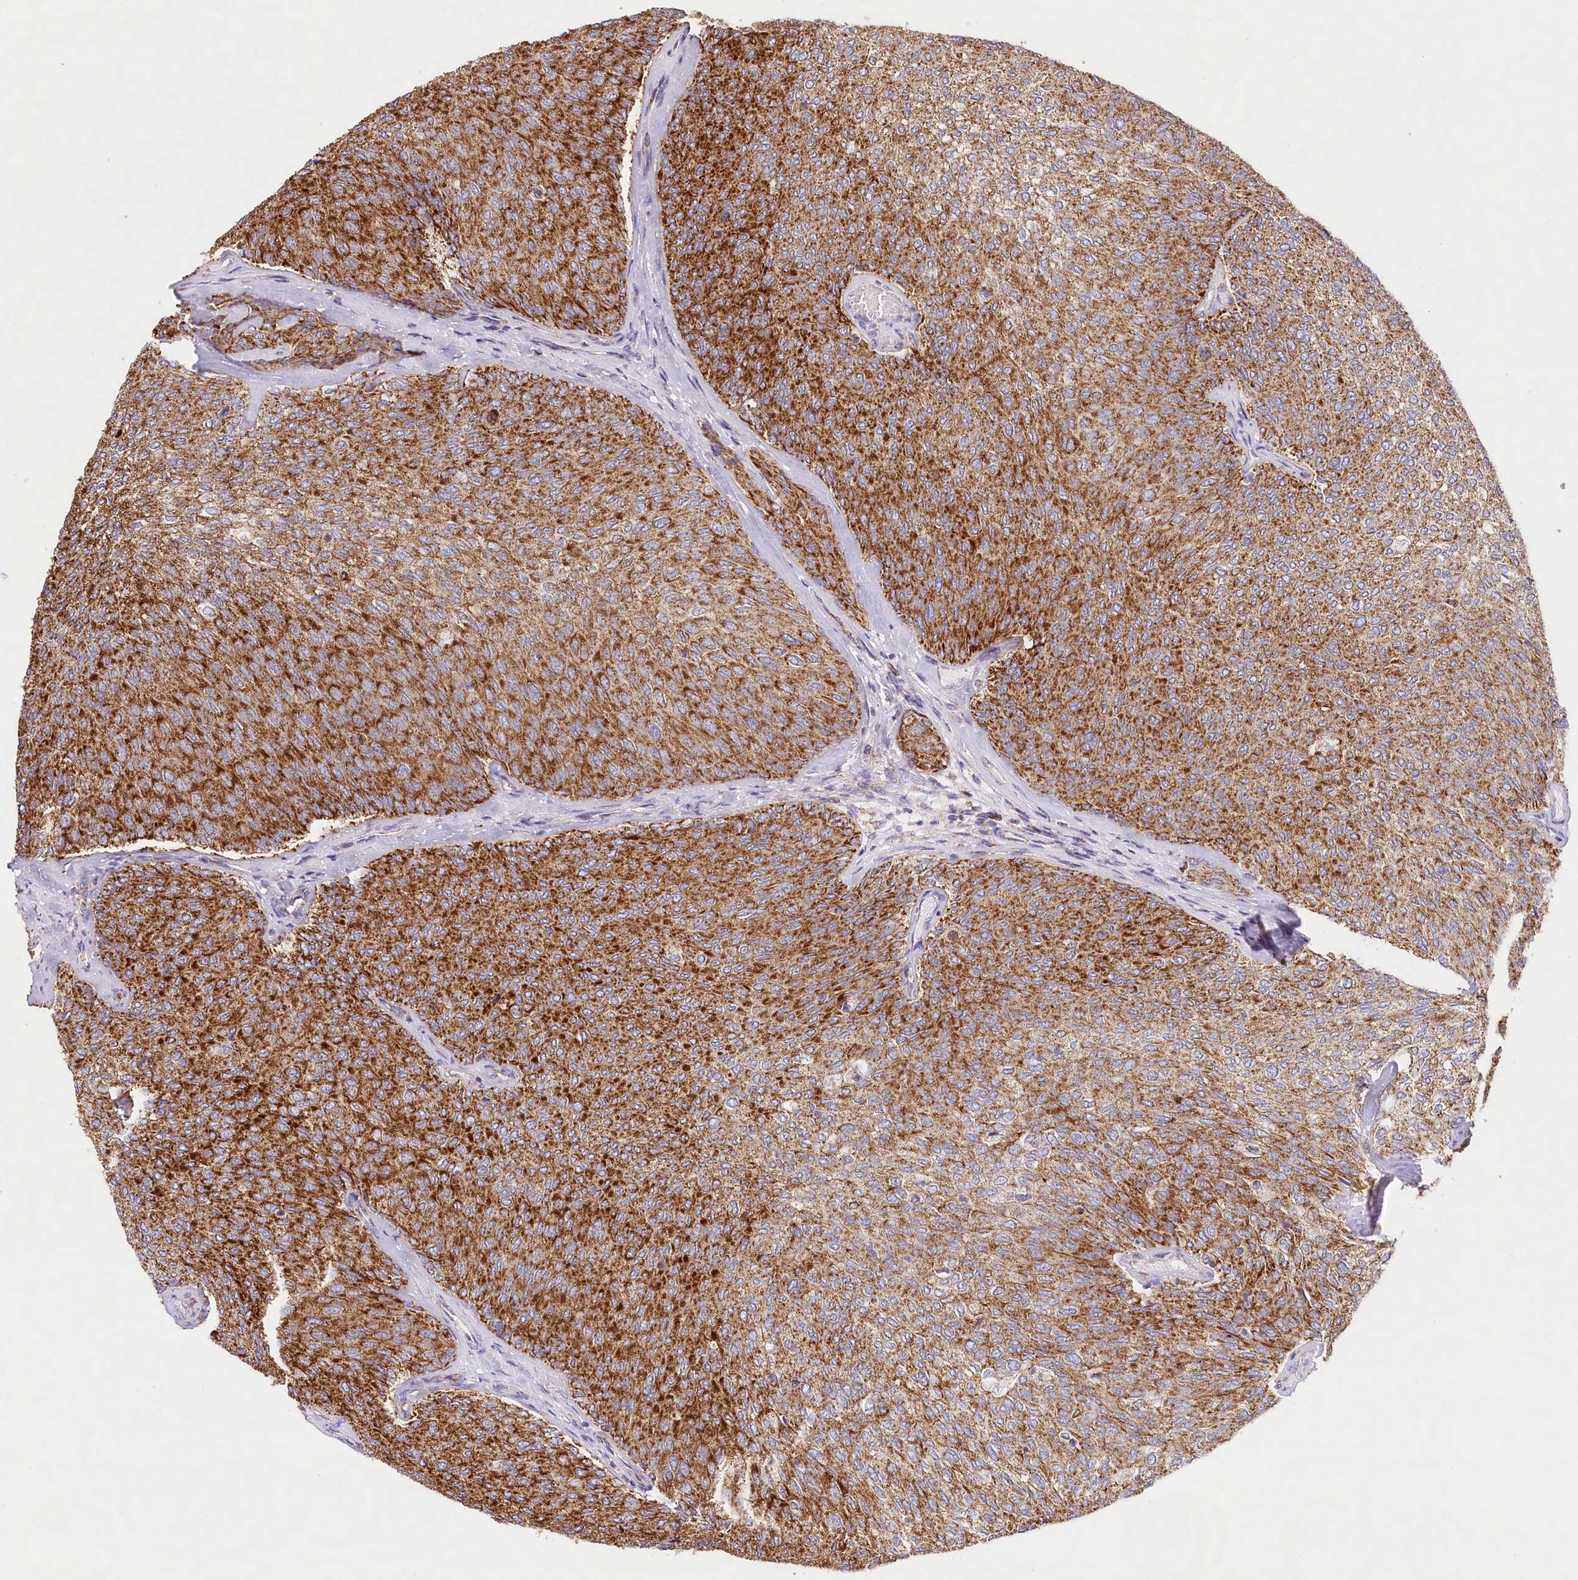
{"staining": {"intensity": "strong", "quantity": ">75%", "location": "cytoplasmic/membranous"}, "tissue": "urothelial cancer", "cell_type": "Tumor cells", "image_type": "cancer", "snomed": [{"axis": "morphology", "description": "Urothelial carcinoma, Low grade"}, {"axis": "topography", "description": "Urinary bladder"}], "caption": "A high amount of strong cytoplasmic/membranous expression is appreciated in approximately >75% of tumor cells in low-grade urothelial carcinoma tissue.", "gene": "LSS", "patient": {"sex": "female", "age": 79}}